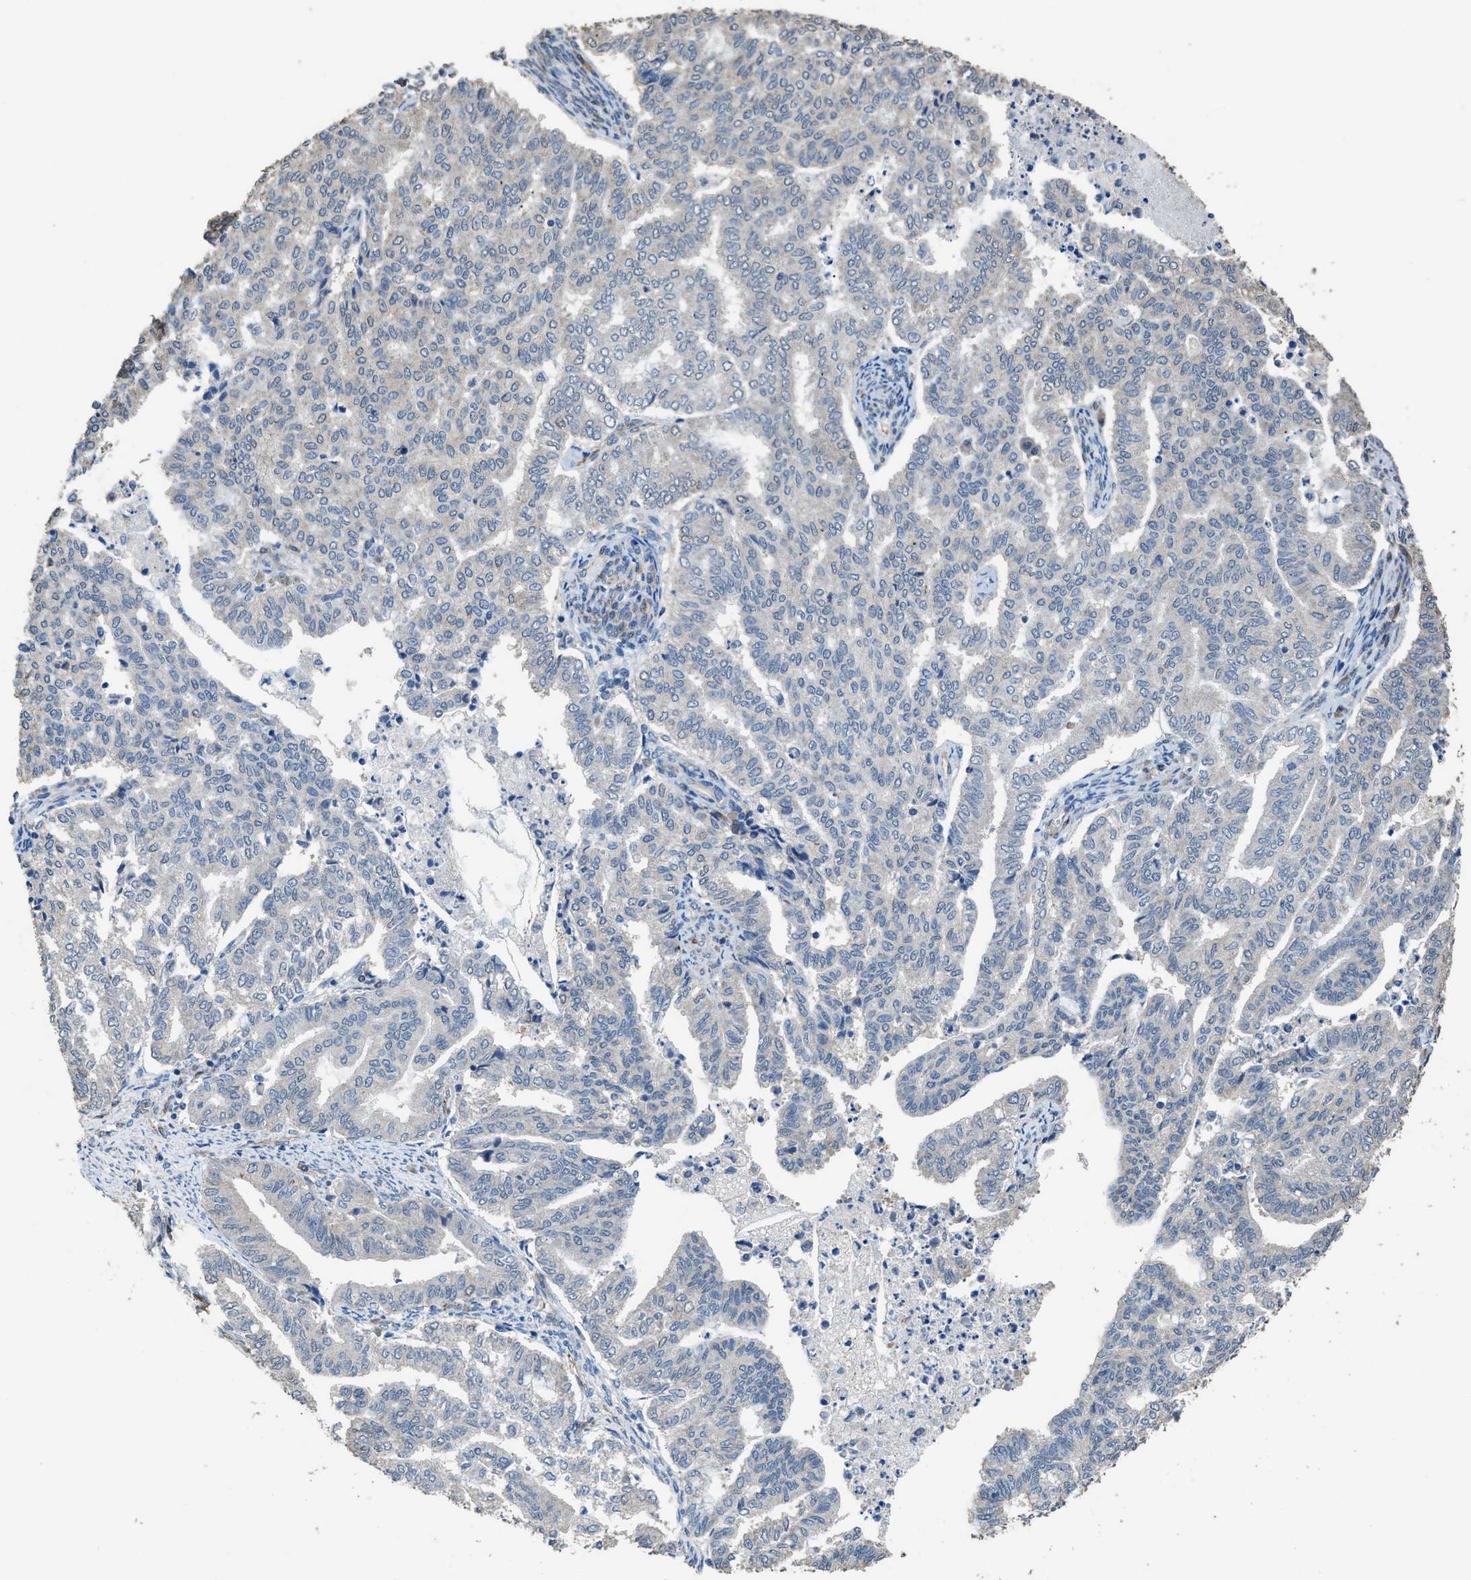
{"staining": {"intensity": "negative", "quantity": "none", "location": "none"}, "tissue": "endometrial cancer", "cell_type": "Tumor cells", "image_type": "cancer", "snomed": [{"axis": "morphology", "description": "Adenocarcinoma, NOS"}, {"axis": "topography", "description": "Endometrium"}], "caption": "There is no significant staining in tumor cells of endometrial cancer (adenocarcinoma).", "gene": "SYNM", "patient": {"sex": "female", "age": 79}}